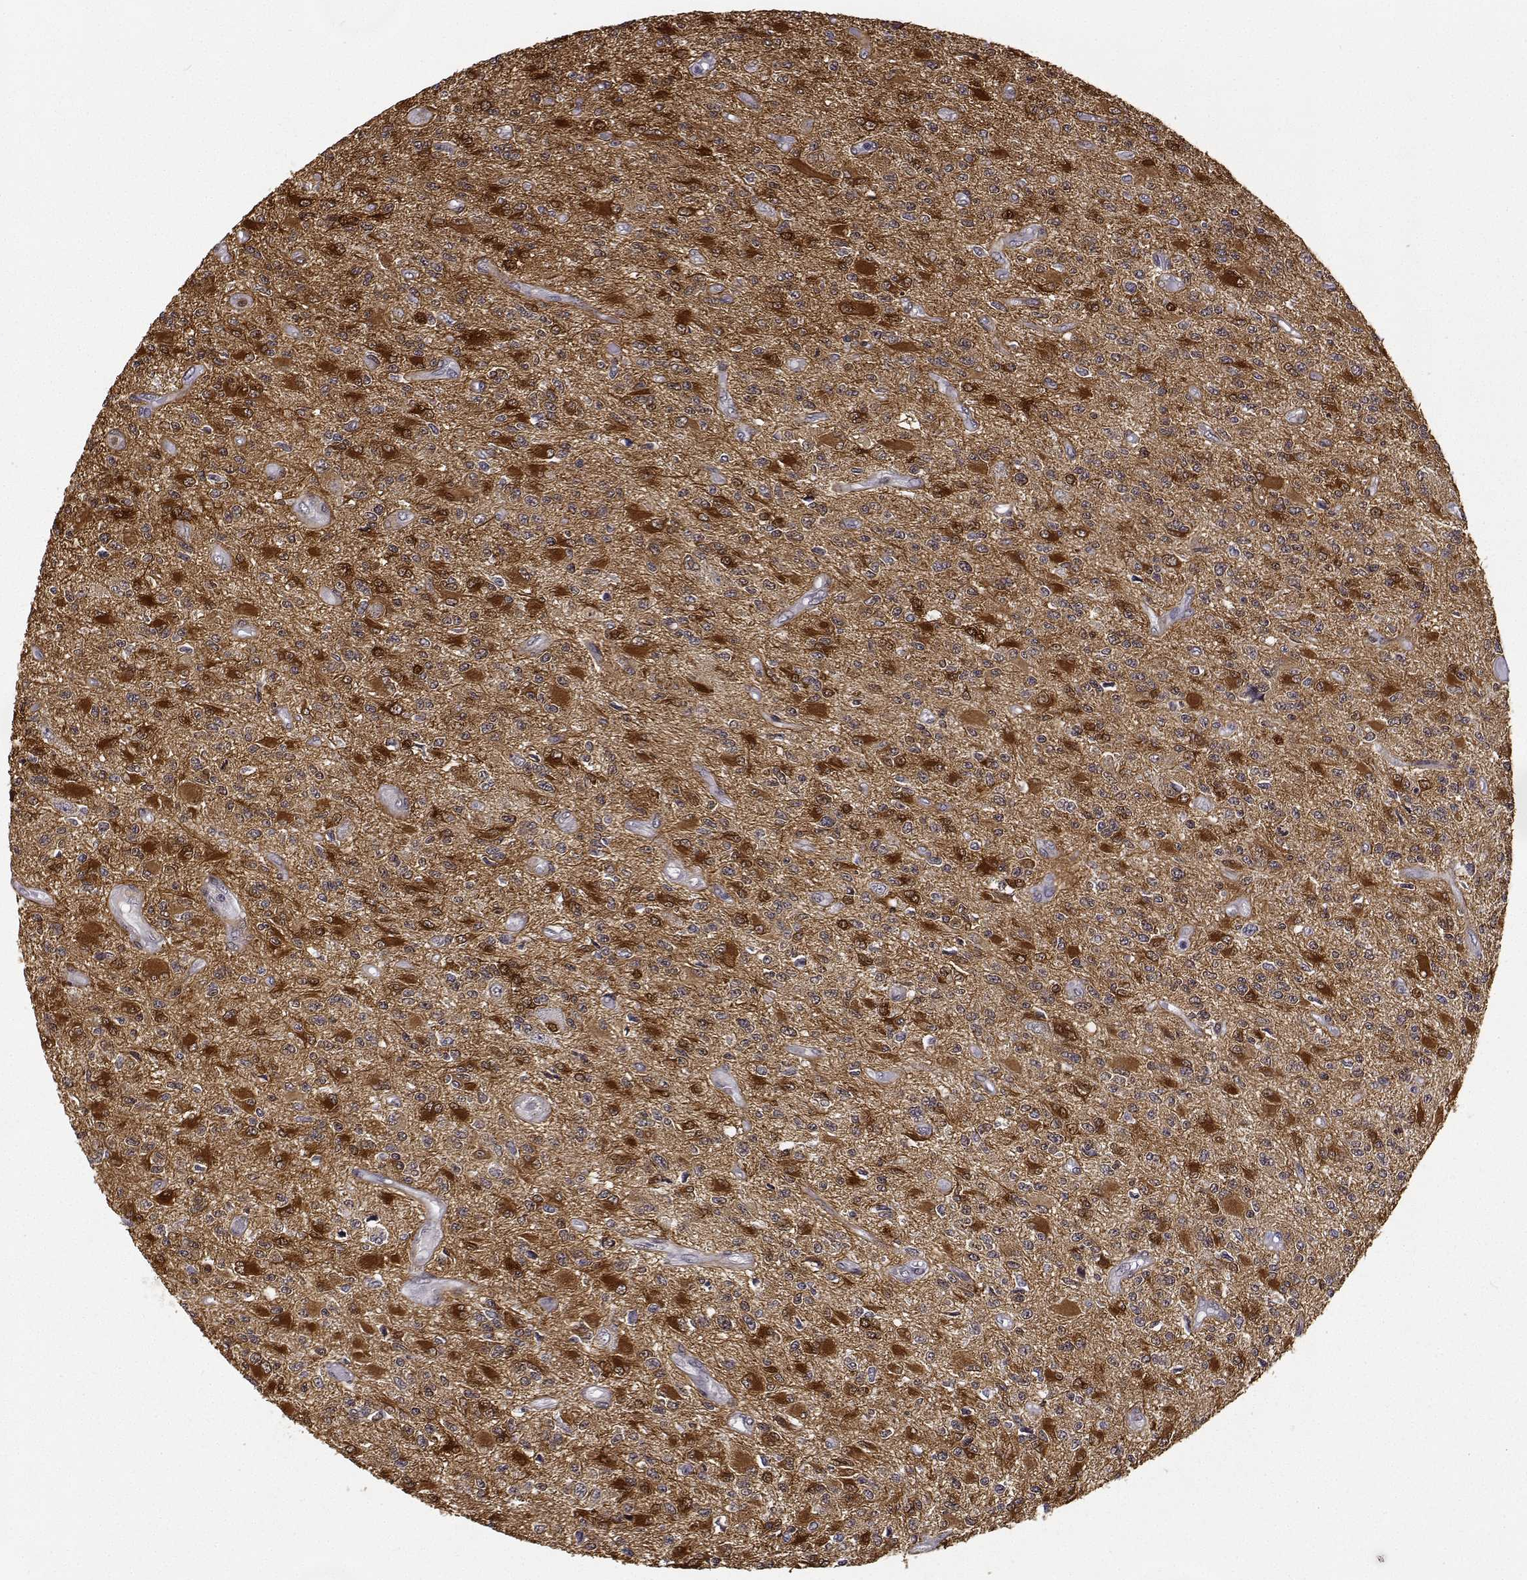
{"staining": {"intensity": "moderate", "quantity": ">75%", "location": "cytoplasmic/membranous"}, "tissue": "glioma", "cell_type": "Tumor cells", "image_type": "cancer", "snomed": [{"axis": "morphology", "description": "Glioma, malignant, High grade"}, {"axis": "topography", "description": "Brain"}], "caption": "Human glioma stained with a protein marker displays moderate staining in tumor cells.", "gene": "PHGDH", "patient": {"sex": "female", "age": 63}}